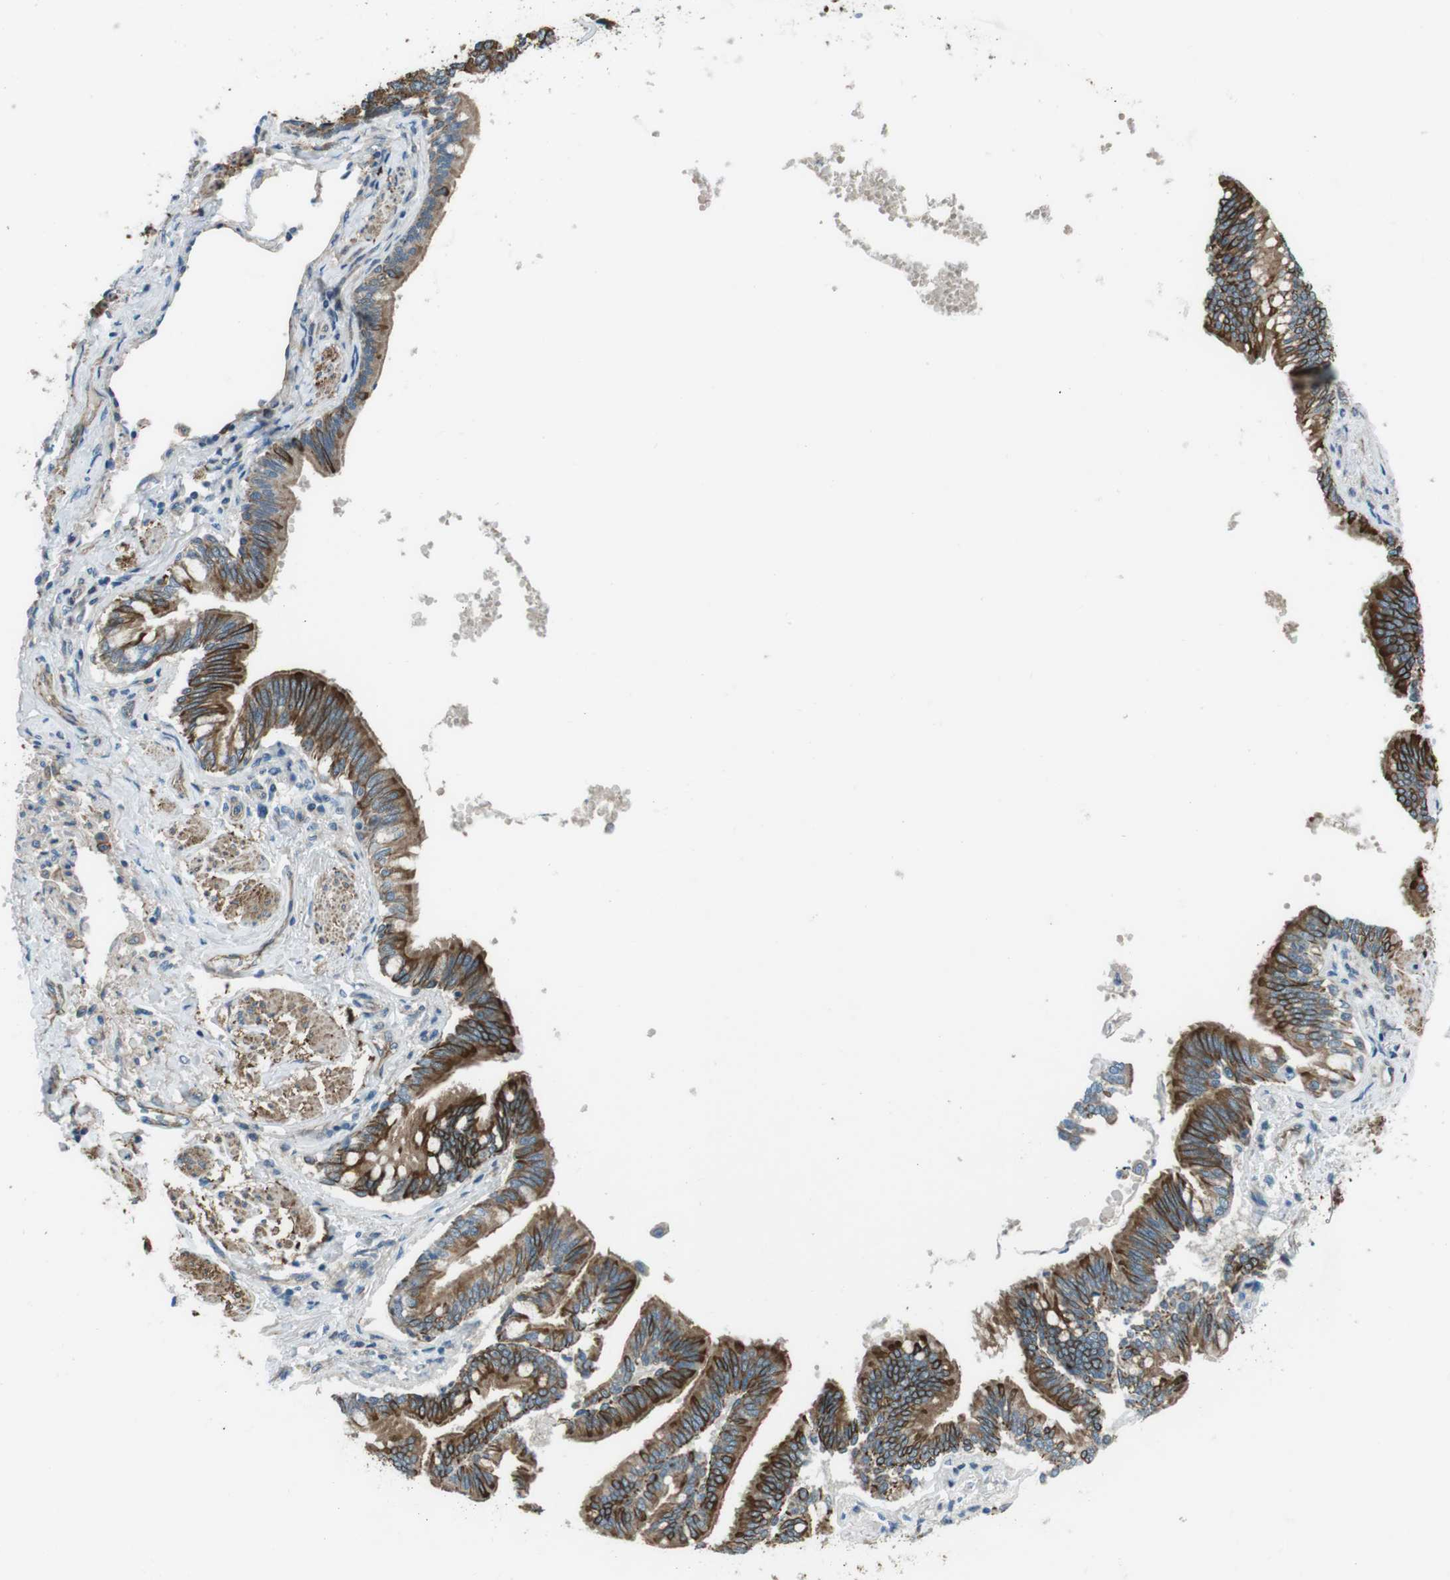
{"staining": {"intensity": "moderate", "quantity": ">75%", "location": "cytoplasmic/membranous"}, "tissue": "bronchus", "cell_type": "Respiratory epithelial cells", "image_type": "normal", "snomed": [{"axis": "morphology", "description": "Normal tissue, NOS"}, {"axis": "topography", "description": "Bronchus"}, {"axis": "topography", "description": "Lung"}], "caption": "Immunohistochemical staining of benign bronchus exhibits >75% levels of moderate cytoplasmic/membranous protein expression in about >75% of respiratory epithelial cells.", "gene": "FAM174B", "patient": {"sex": "male", "age": 64}}